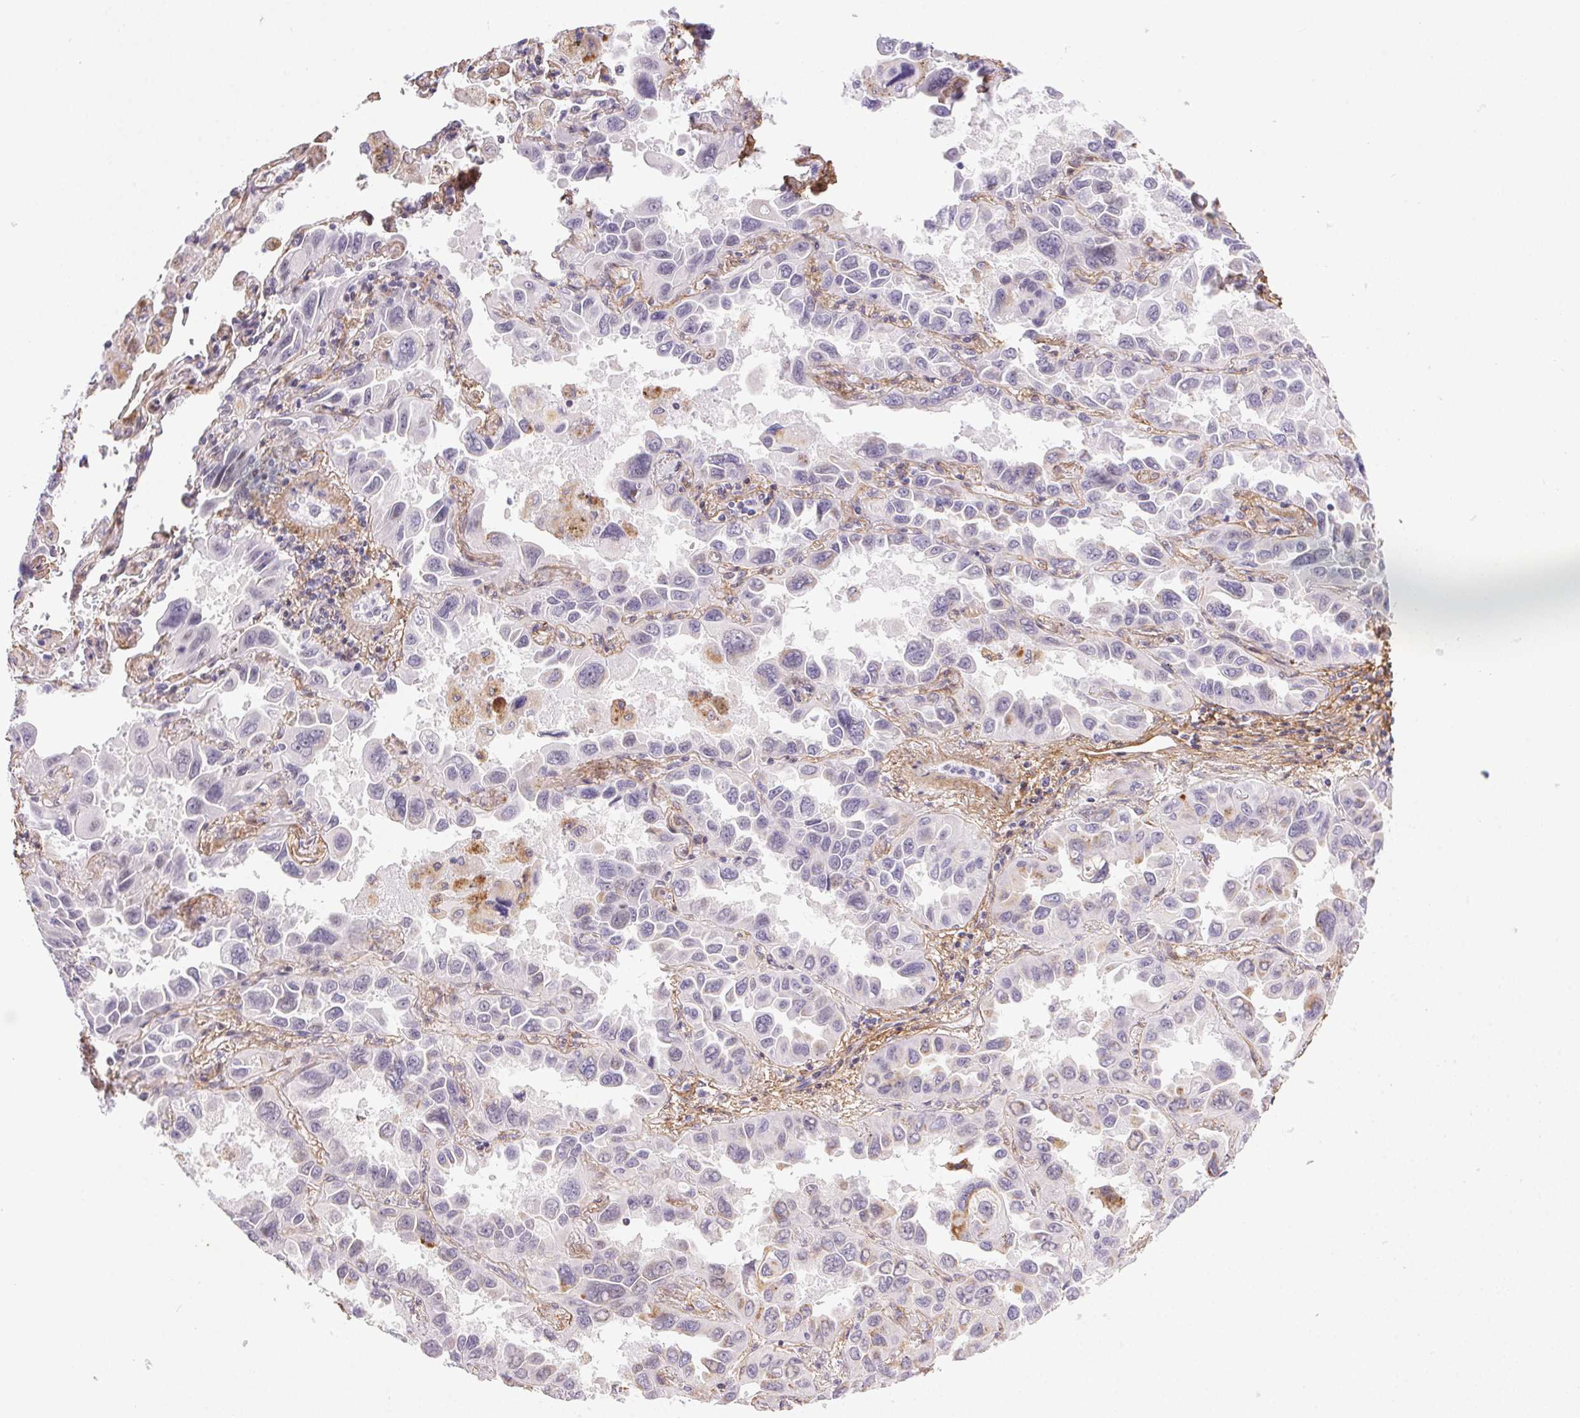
{"staining": {"intensity": "negative", "quantity": "none", "location": "none"}, "tissue": "lung cancer", "cell_type": "Tumor cells", "image_type": "cancer", "snomed": [{"axis": "morphology", "description": "Adenocarcinoma, NOS"}, {"axis": "topography", "description": "Lung"}], "caption": "Adenocarcinoma (lung) was stained to show a protein in brown. There is no significant positivity in tumor cells.", "gene": "PDZD2", "patient": {"sex": "male", "age": 64}}